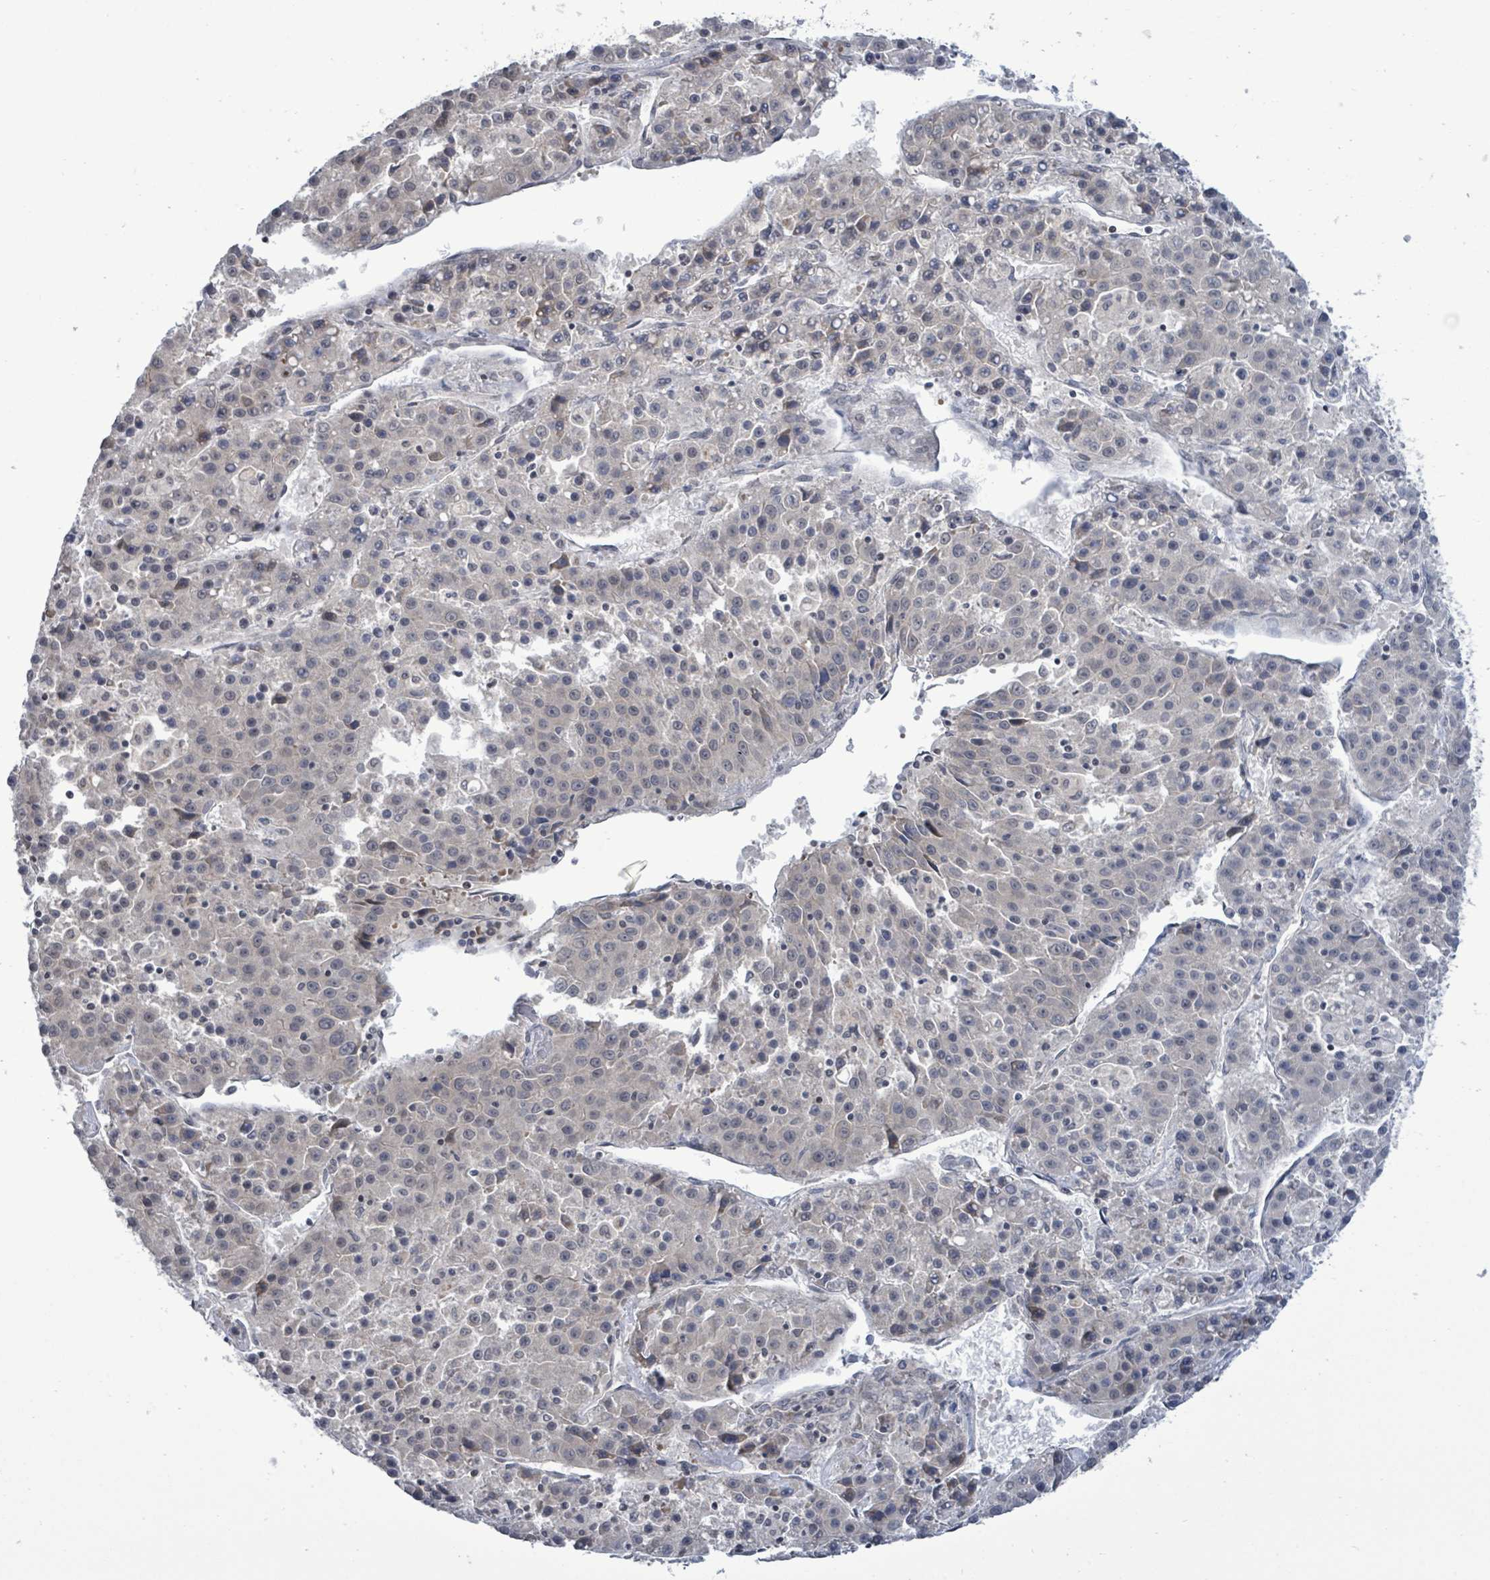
{"staining": {"intensity": "negative", "quantity": "none", "location": "none"}, "tissue": "liver cancer", "cell_type": "Tumor cells", "image_type": "cancer", "snomed": [{"axis": "morphology", "description": "Carcinoma, Hepatocellular, NOS"}, {"axis": "topography", "description": "Liver"}], "caption": "Image shows no significant protein staining in tumor cells of liver cancer (hepatocellular carcinoma).", "gene": "COQ10B", "patient": {"sex": "female", "age": 53}}